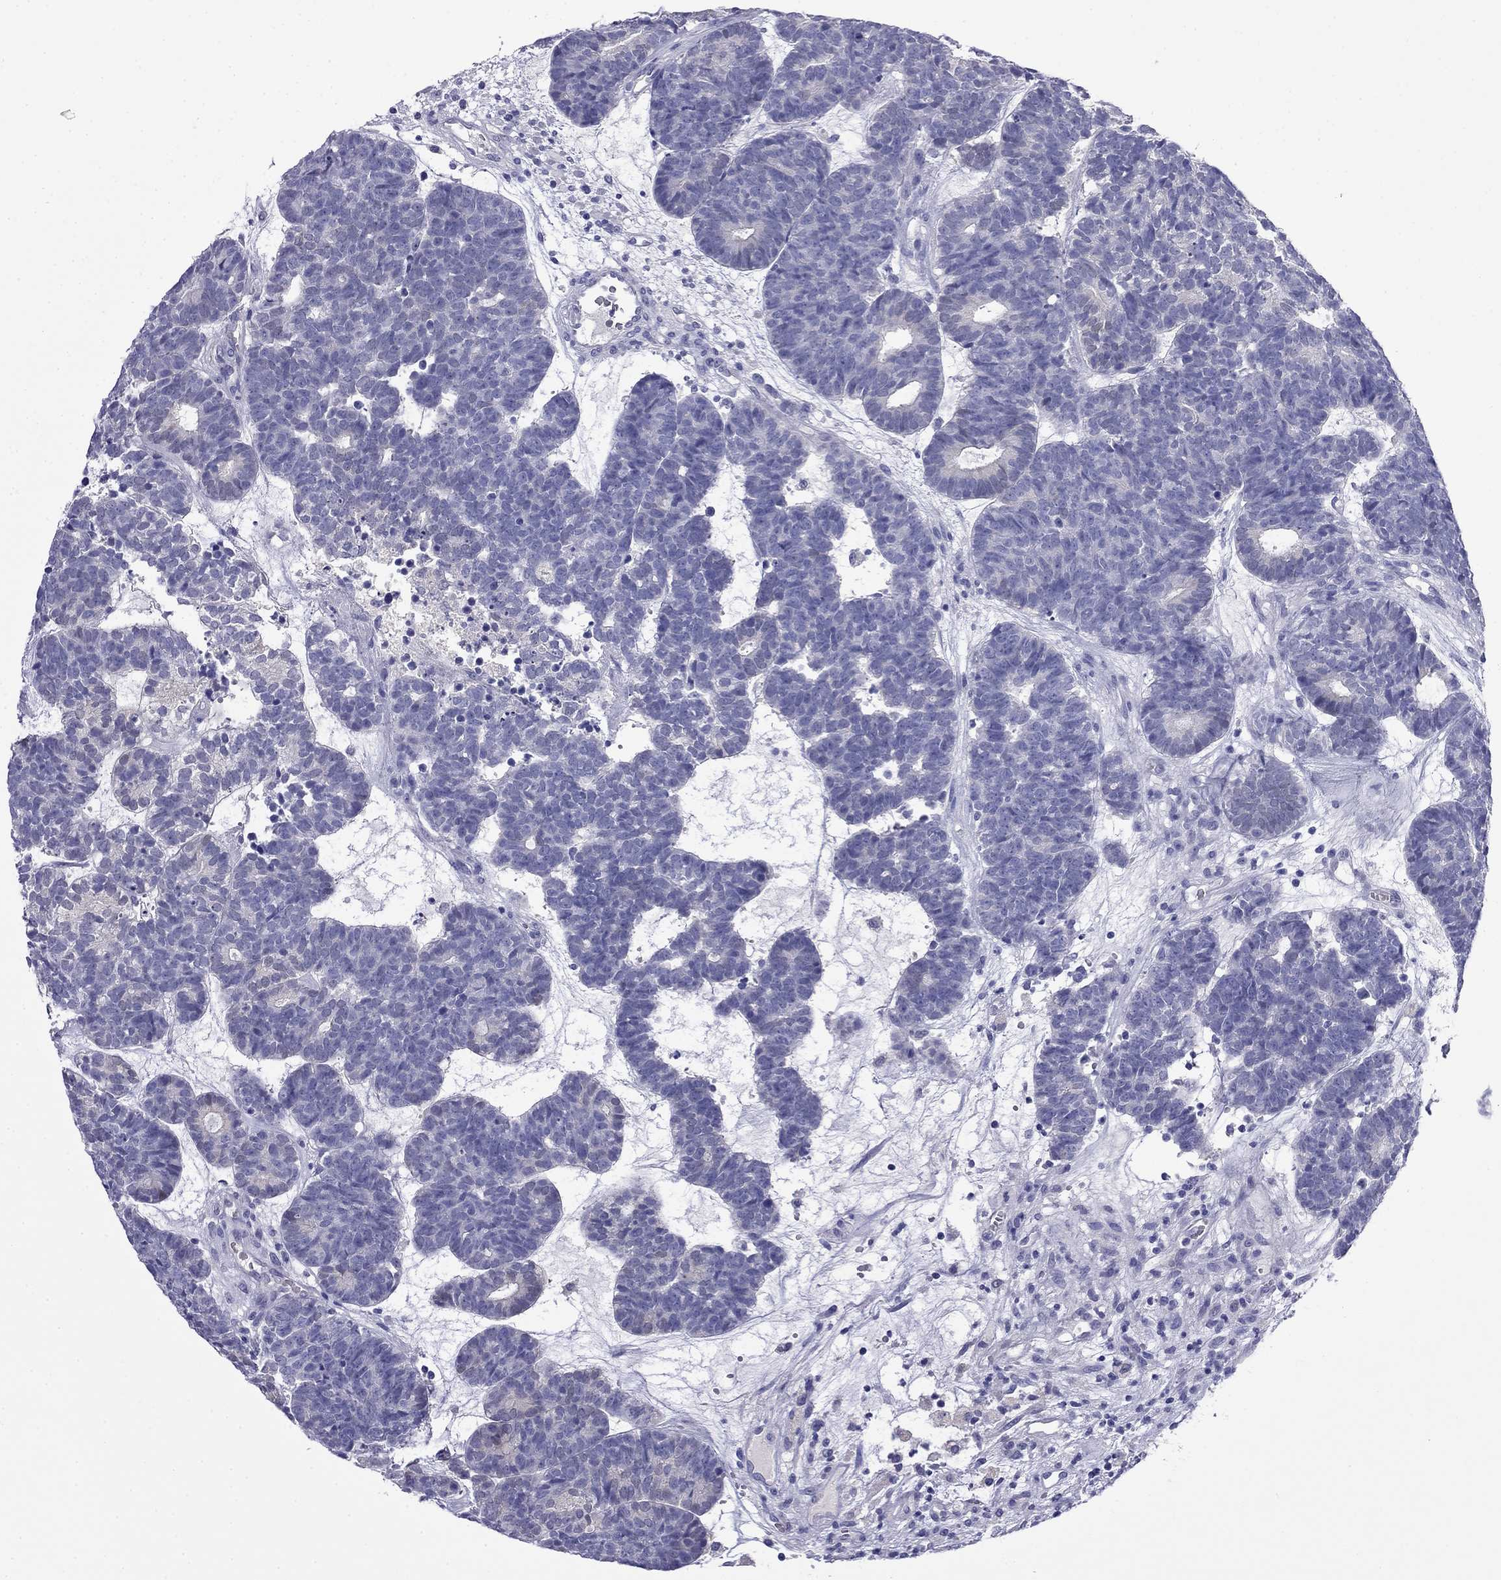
{"staining": {"intensity": "negative", "quantity": "none", "location": "none"}, "tissue": "head and neck cancer", "cell_type": "Tumor cells", "image_type": "cancer", "snomed": [{"axis": "morphology", "description": "Adenocarcinoma, NOS"}, {"axis": "topography", "description": "Head-Neck"}], "caption": "This is a micrograph of IHC staining of head and neck adenocarcinoma, which shows no staining in tumor cells.", "gene": "MYO15A", "patient": {"sex": "female", "age": 81}}